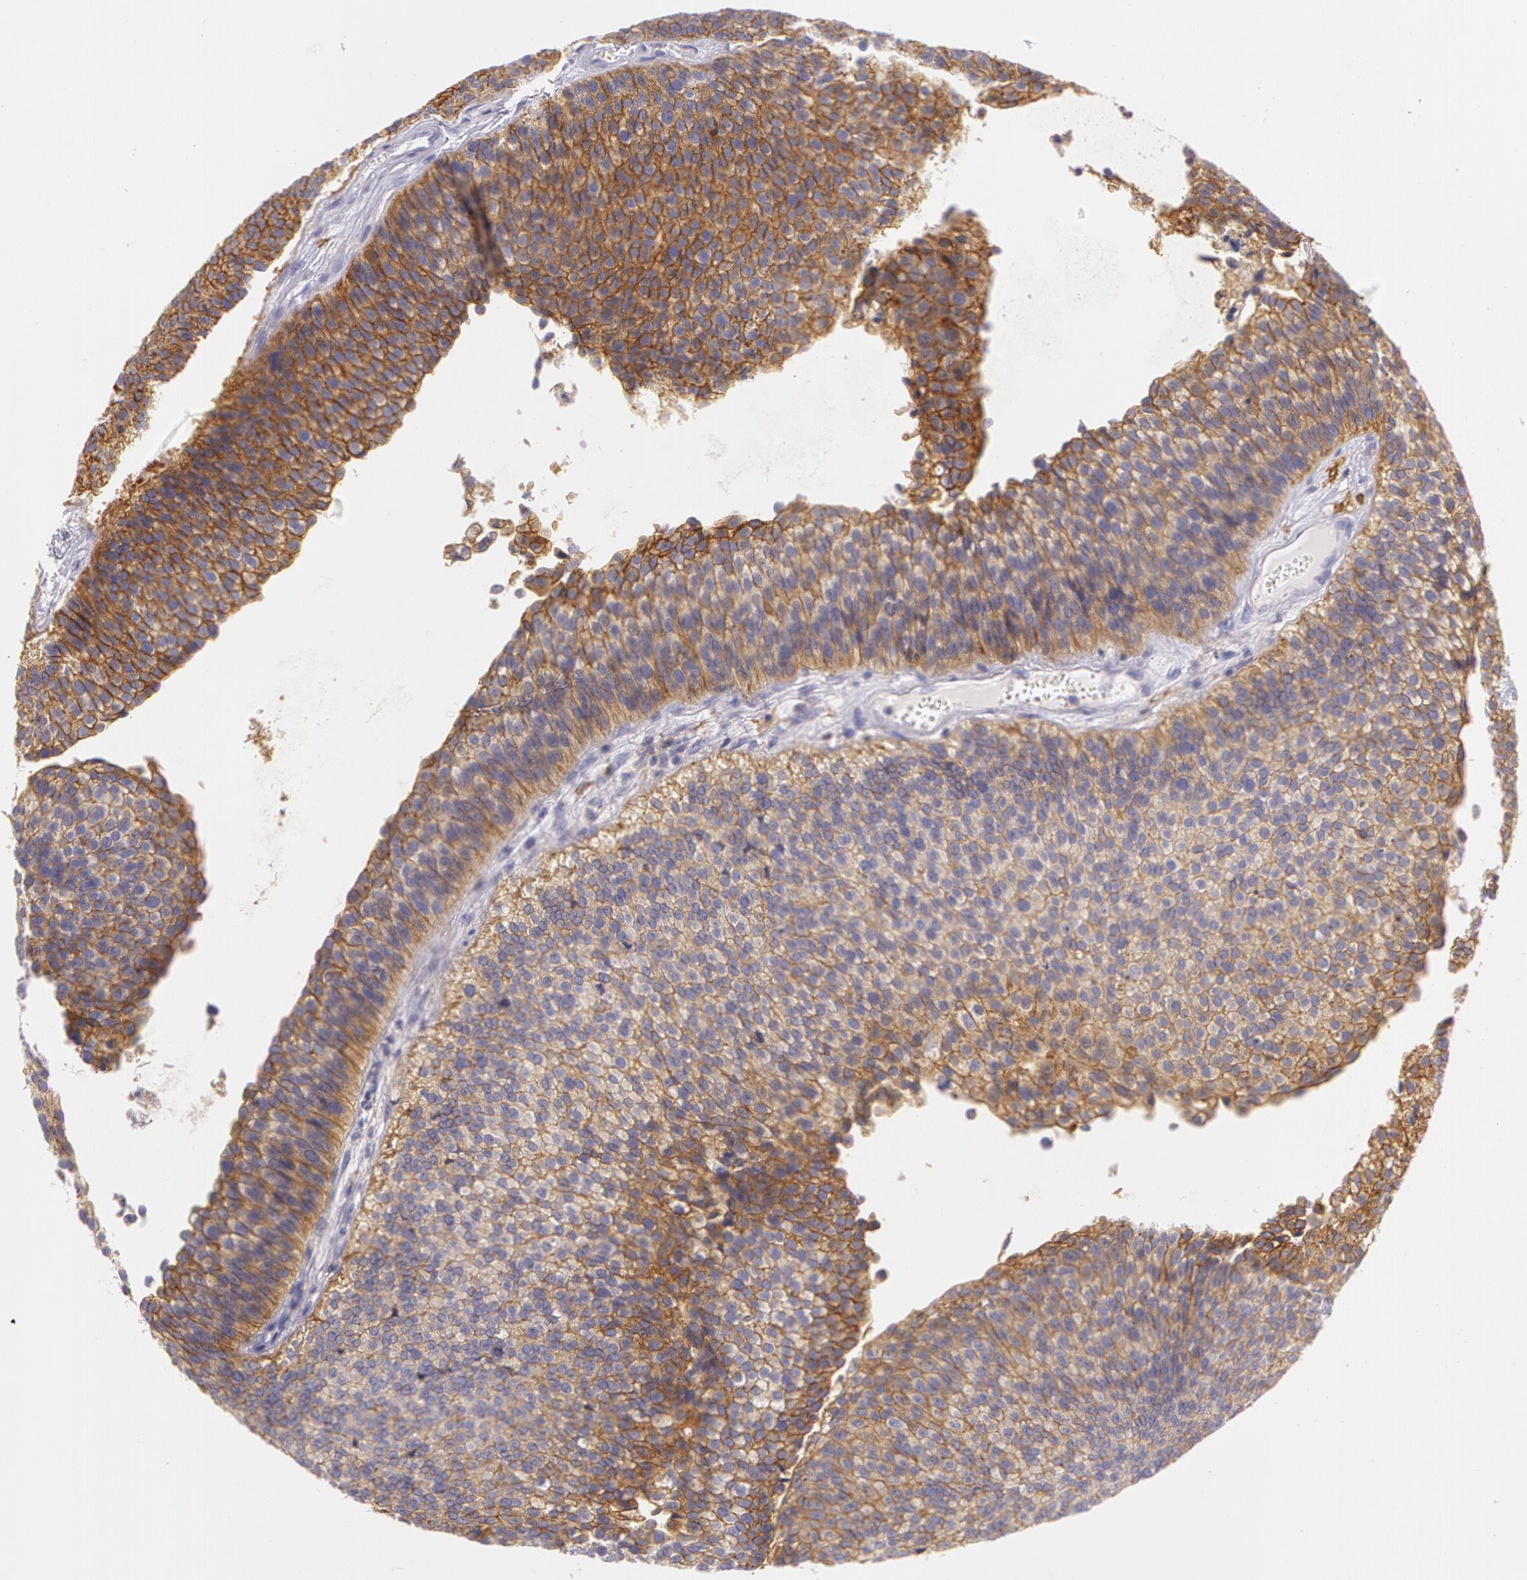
{"staining": {"intensity": "strong", "quantity": ">75%", "location": "cytoplasmic/membranous"}, "tissue": "urothelial cancer", "cell_type": "Tumor cells", "image_type": "cancer", "snomed": [{"axis": "morphology", "description": "Urothelial carcinoma, Low grade"}, {"axis": "topography", "description": "Urinary bladder"}], "caption": "Protein analysis of urothelial carcinoma (low-grade) tissue displays strong cytoplasmic/membranous positivity in about >75% of tumor cells.", "gene": "LY75", "patient": {"sex": "male", "age": 84}}